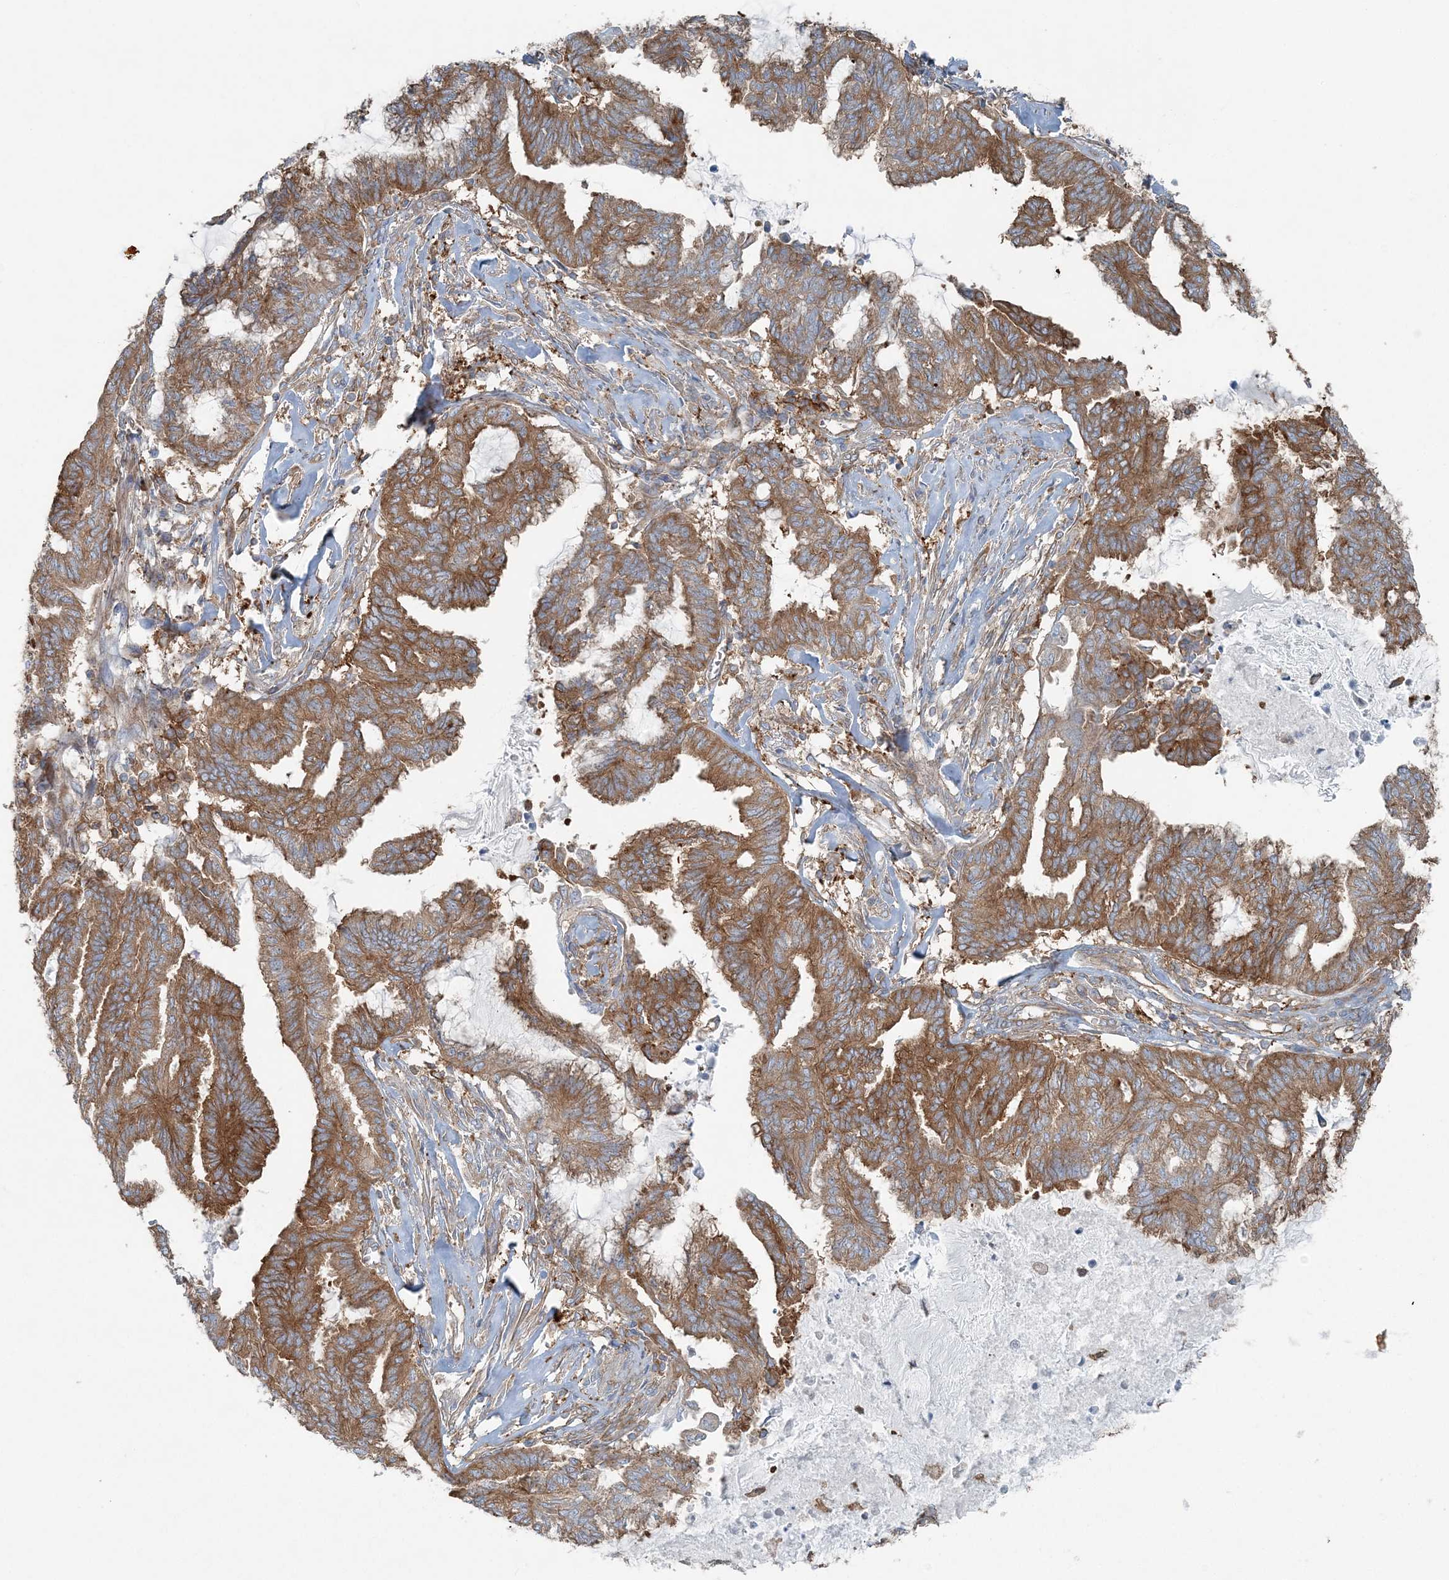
{"staining": {"intensity": "moderate", "quantity": ">75%", "location": "cytoplasmic/membranous"}, "tissue": "endometrial cancer", "cell_type": "Tumor cells", "image_type": "cancer", "snomed": [{"axis": "morphology", "description": "Adenocarcinoma, NOS"}, {"axis": "topography", "description": "Endometrium"}], "caption": "Moderate cytoplasmic/membranous protein positivity is seen in approximately >75% of tumor cells in endometrial adenocarcinoma. (DAB IHC, brown staining for protein, blue staining for nuclei).", "gene": "SNX2", "patient": {"sex": "female", "age": 86}}